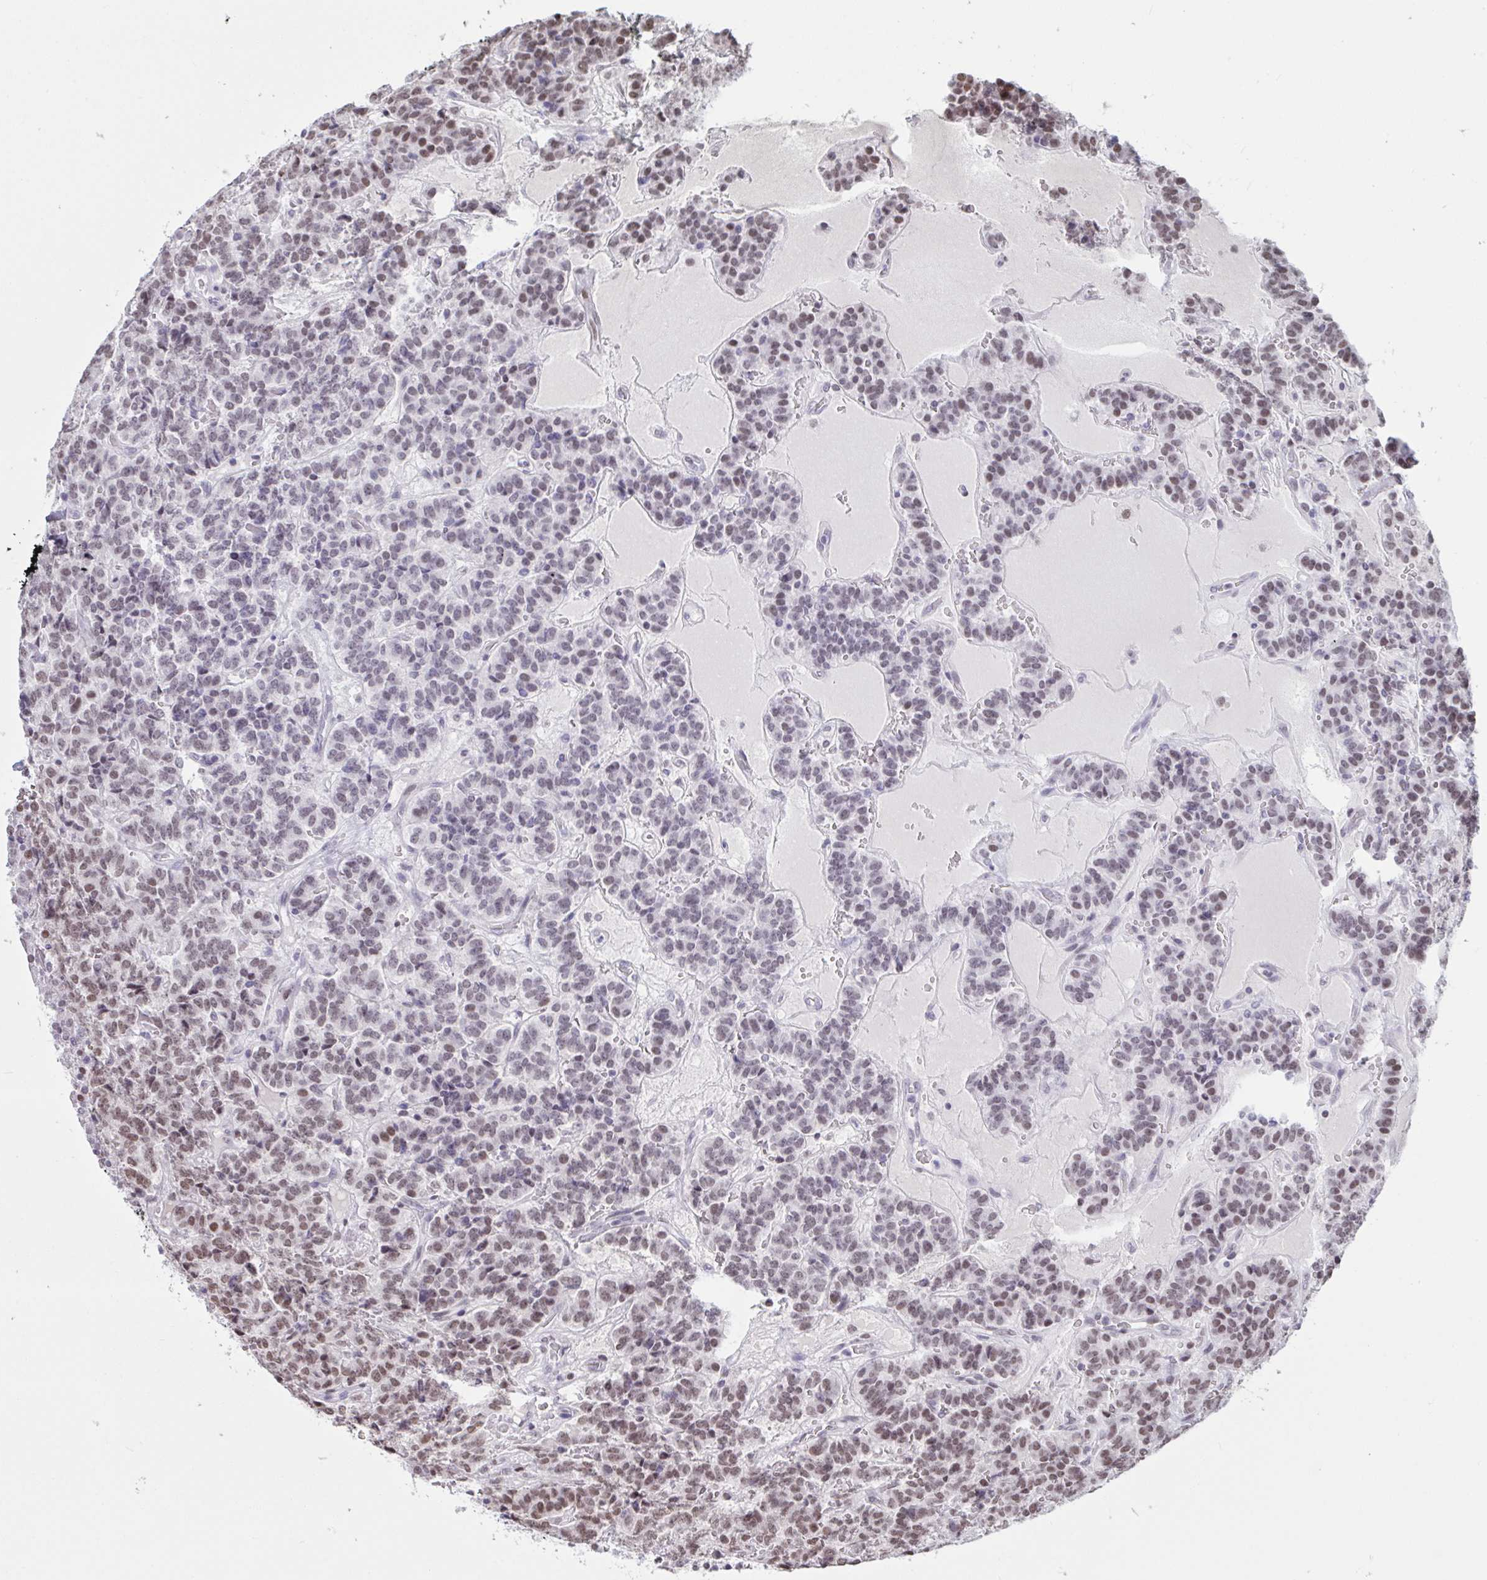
{"staining": {"intensity": "moderate", "quantity": "<25%", "location": "nuclear"}, "tissue": "carcinoid", "cell_type": "Tumor cells", "image_type": "cancer", "snomed": [{"axis": "morphology", "description": "Carcinoid, malignant, NOS"}, {"axis": "topography", "description": "Pancreas"}], "caption": "A photomicrograph showing moderate nuclear positivity in approximately <25% of tumor cells in malignant carcinoid, as visualized by brown immunohistochemical staining.", "gene": "CBFA2T2", "patient": {"sex": "male", "age": 36}}